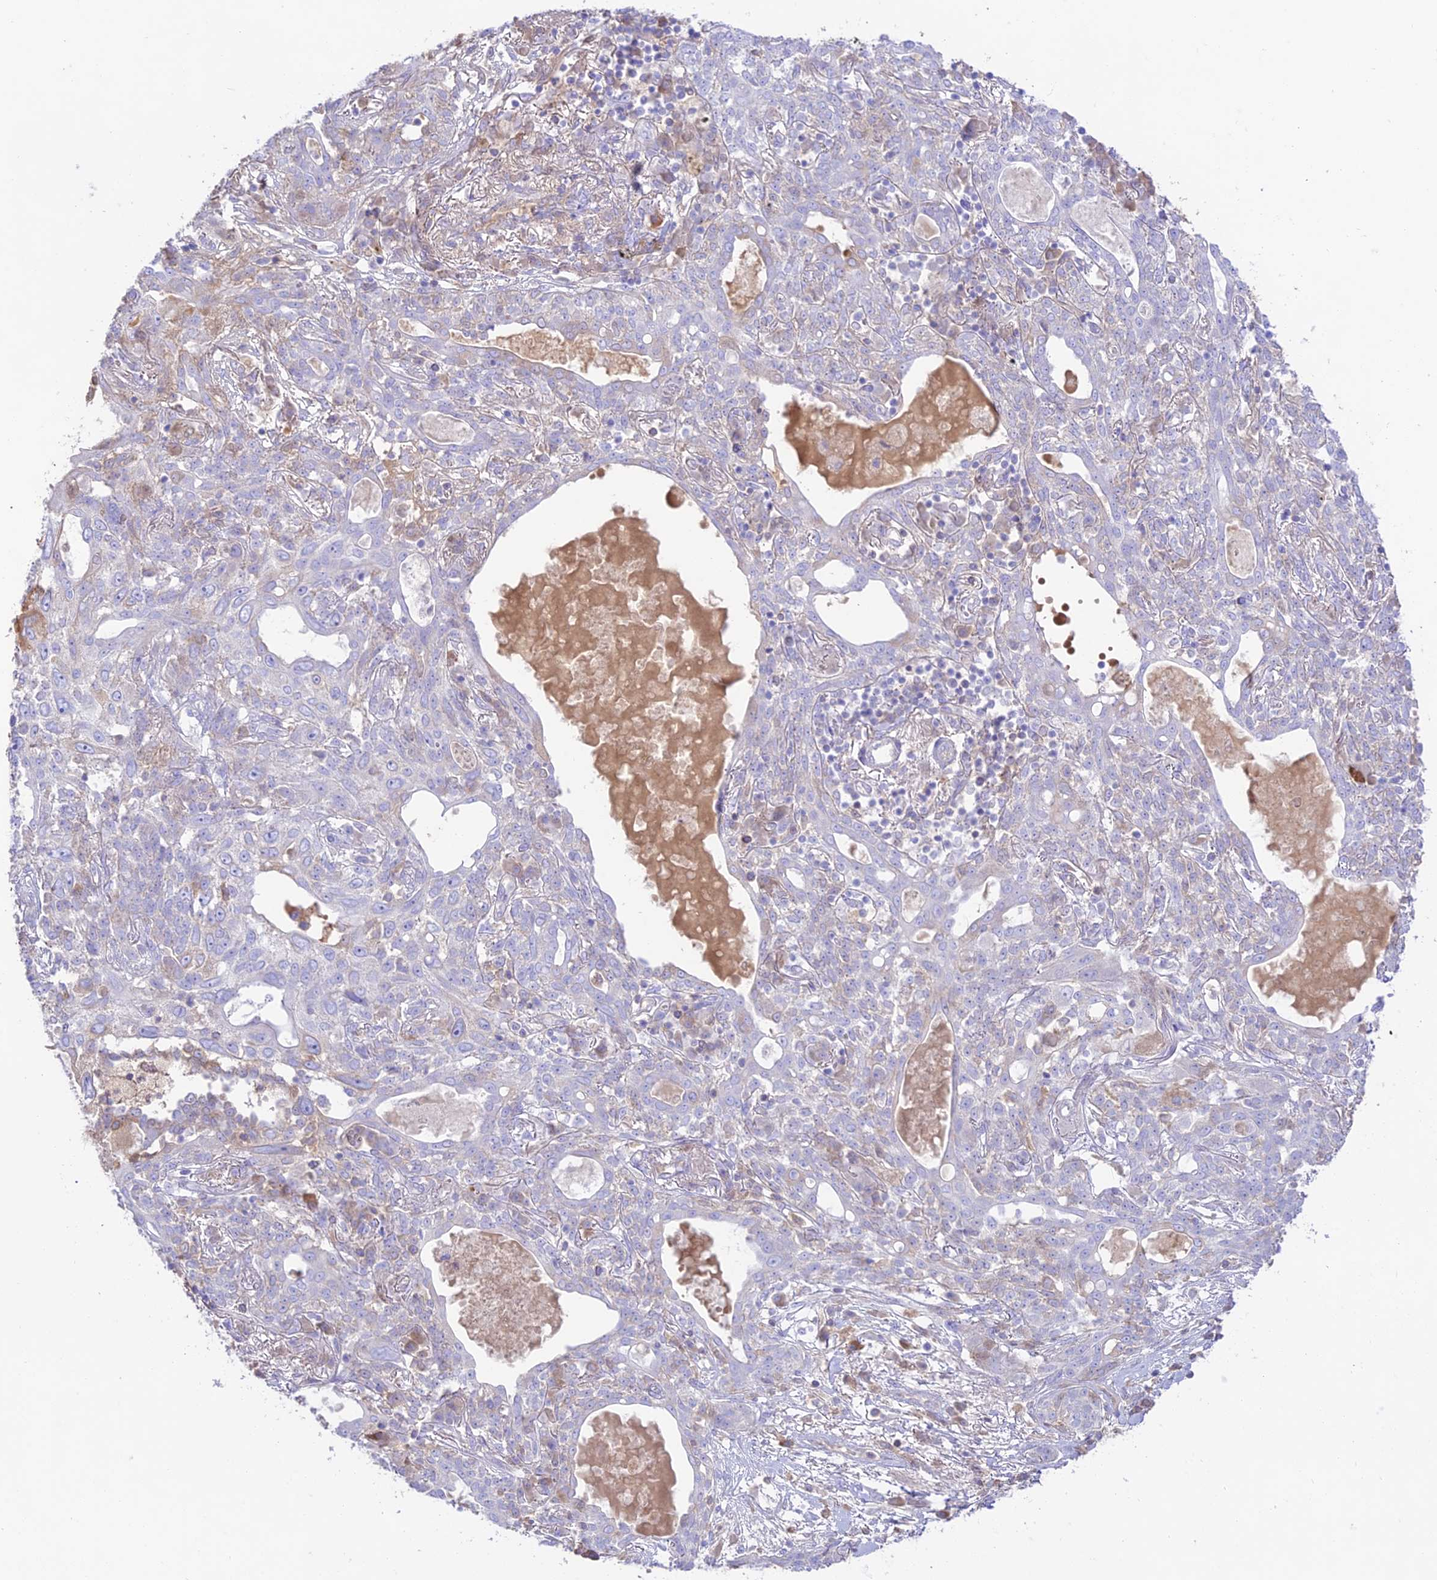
{"staining": {"intensity": "negative", "quantity": "none", "location": "none"}, "tissue": "lung cancer", "cell_type": "Tumor cells", "image_type": "cancer", "snomed": [{"axis": "morphology", "description": "Squamous cell carcinoma, NOS"}, {"axis": "topography", "description": "Lung"}], "caption": "The immunohistochemistry histopathology image has no significant positivity in tumor cells of lung cancer tissue.", "gene": "NLRP9", "patient": {"sex": "female", "age": 70}}